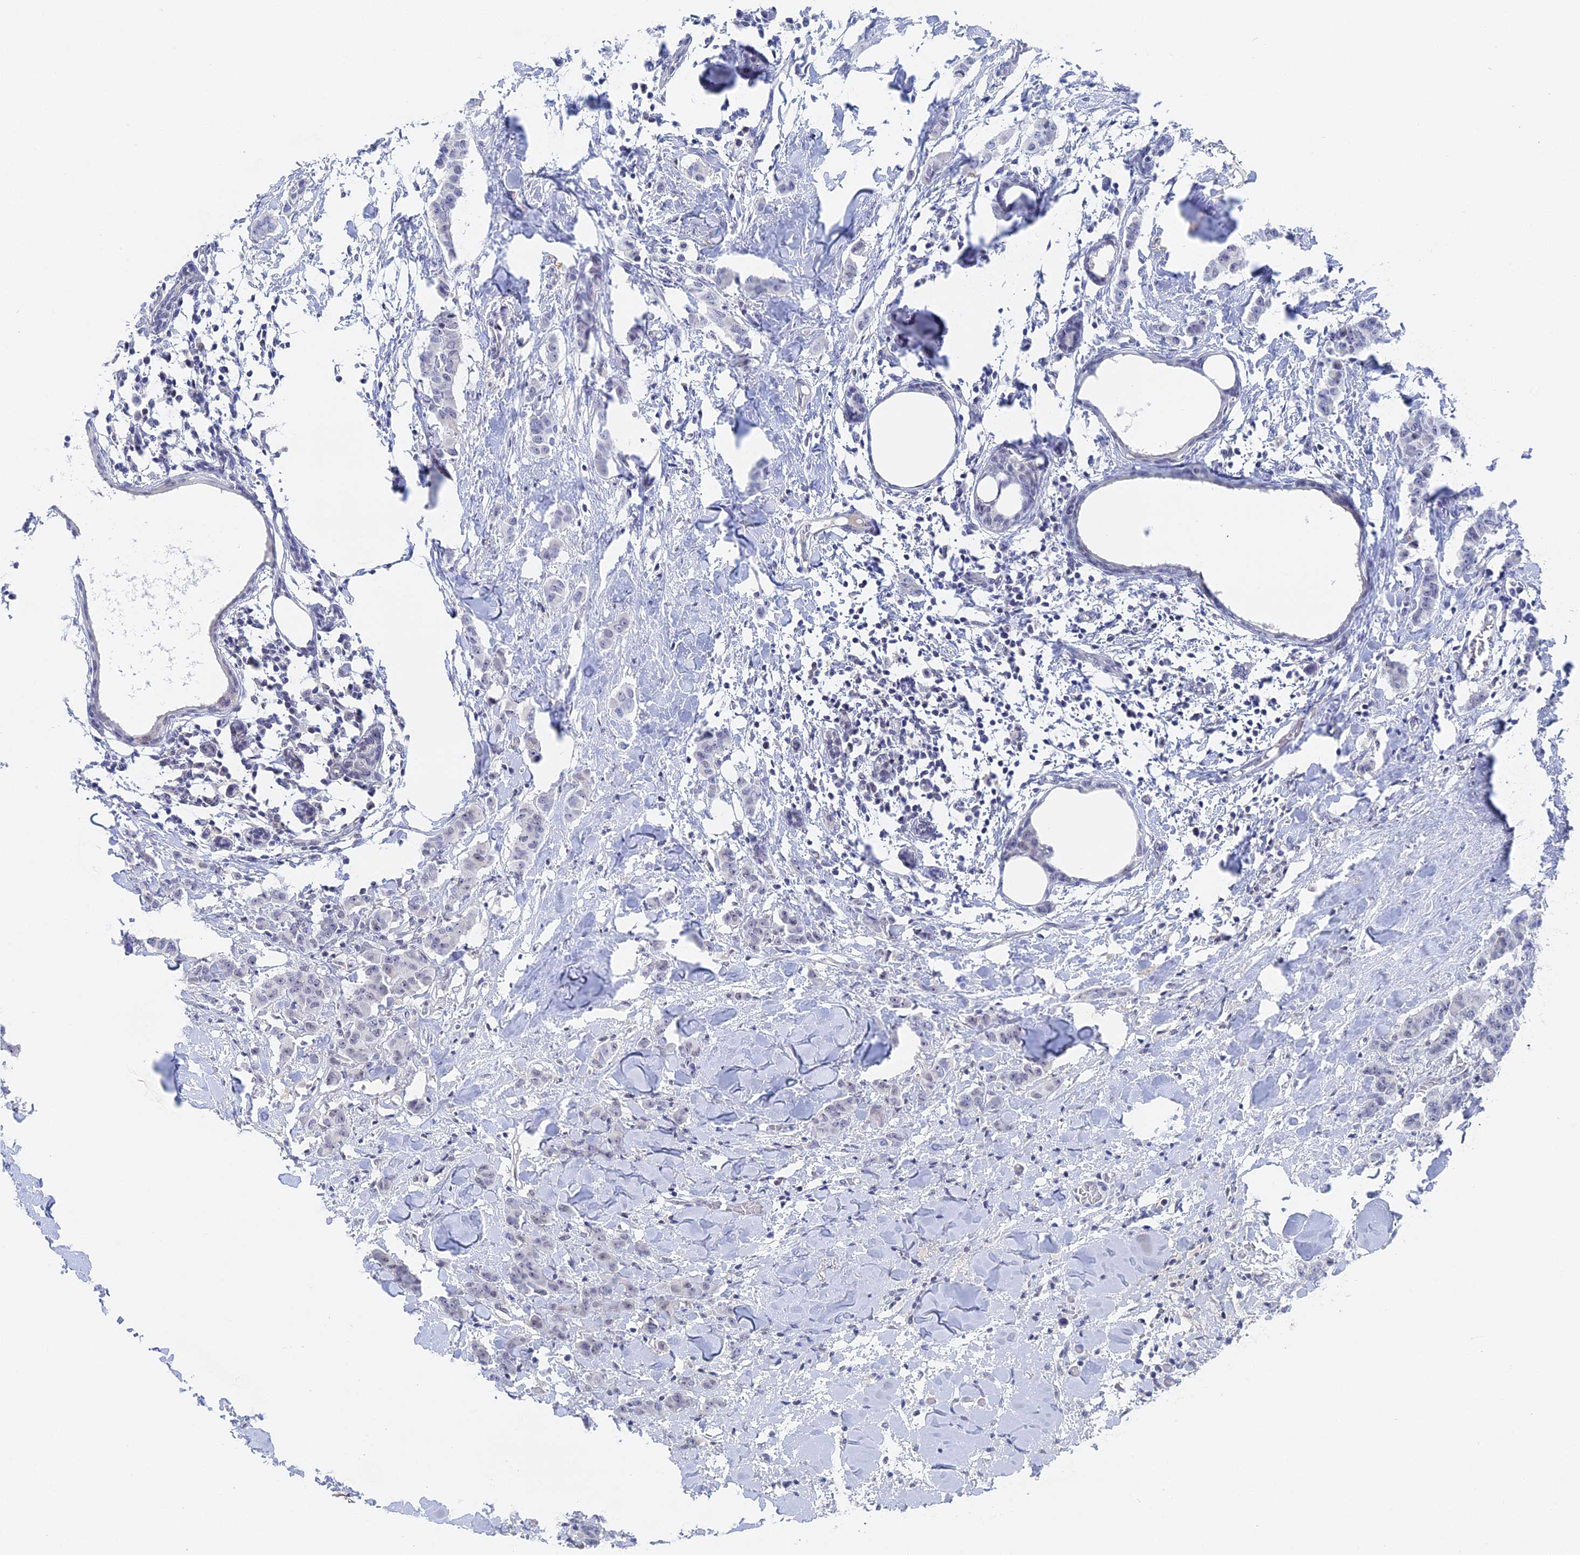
{"staining": {"intensity": "negative", "quantity": "none", "location": "none"}, "tissue": "breast cancer", "cell_type": "Tumor cells", "image_type": "cancer", "snomed": [{"axis": "morphology", "description": "Duct carcinoma"}, {"axis": "topography", "description": "Breast"}], "caption": "The immunohistochemistry (IHC) photomicrograph has no significant positivity in tumor cells of breast cancer (invasive ductal carcinoma) tissue.", "gene": "BRD2", "patient": {"sex": "female", "age": 40}}